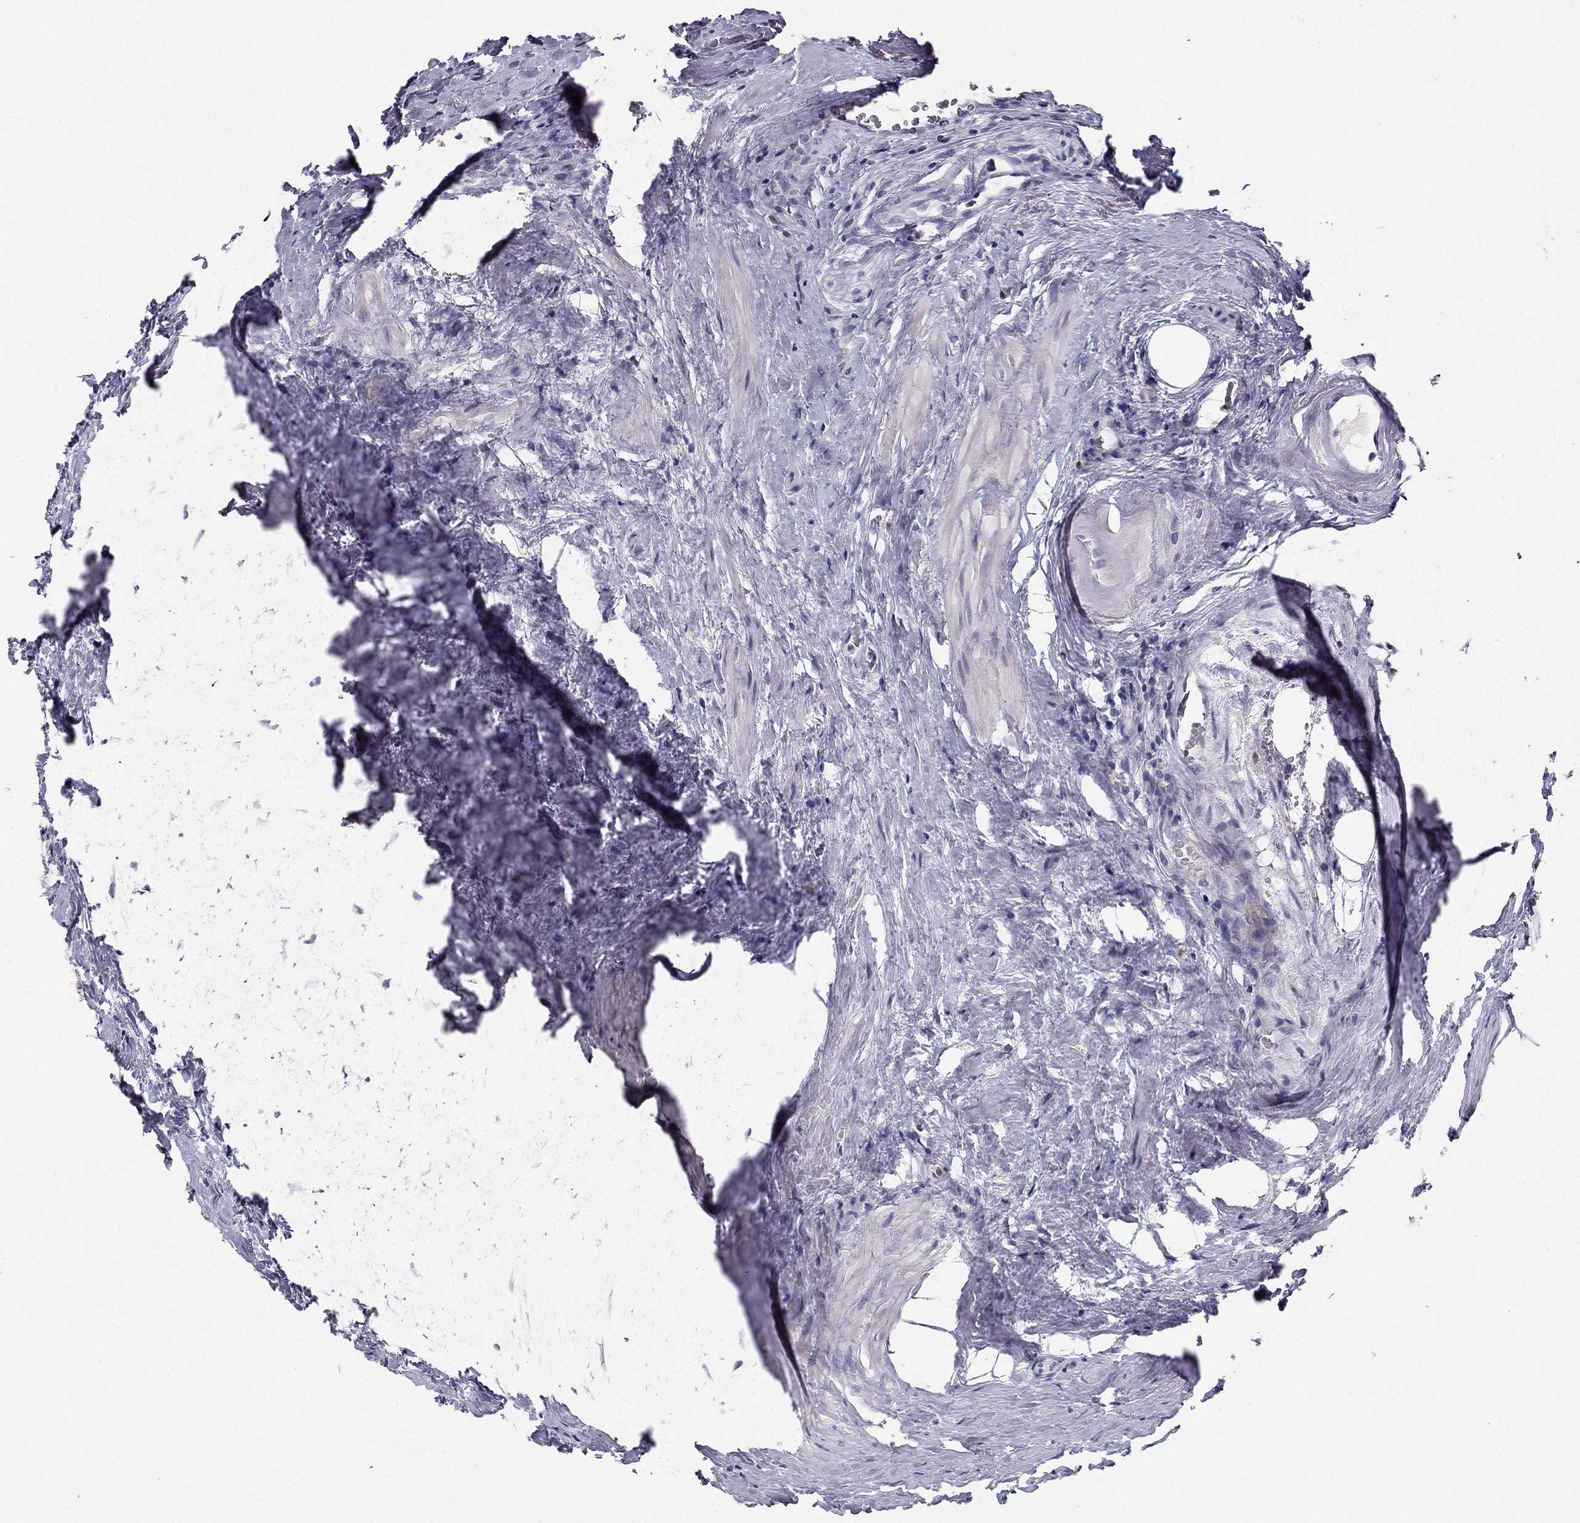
{"staining": {"intensity": "negative", "quantity": "none", "location": "none"}, "tissue": "prostate cancer", "cell_type": "Tumor cells", "image_type": "cancer", "snomed": [{"axis": "morphology", "description": "Adenocarcinoma, NOS"}, {"axis": "morphology", "description": "Adenocarcinoma, High grade"}, {"axis": "topography", "description": "Prostate"}], "caption": "Prostate cancer (adenocarcinoma (high-grade)) stained for a protein using immunohistochemistry displays no staining tumor cells.", "gene": "CALB2", "patient": {"sex": "male", "age": 64}}